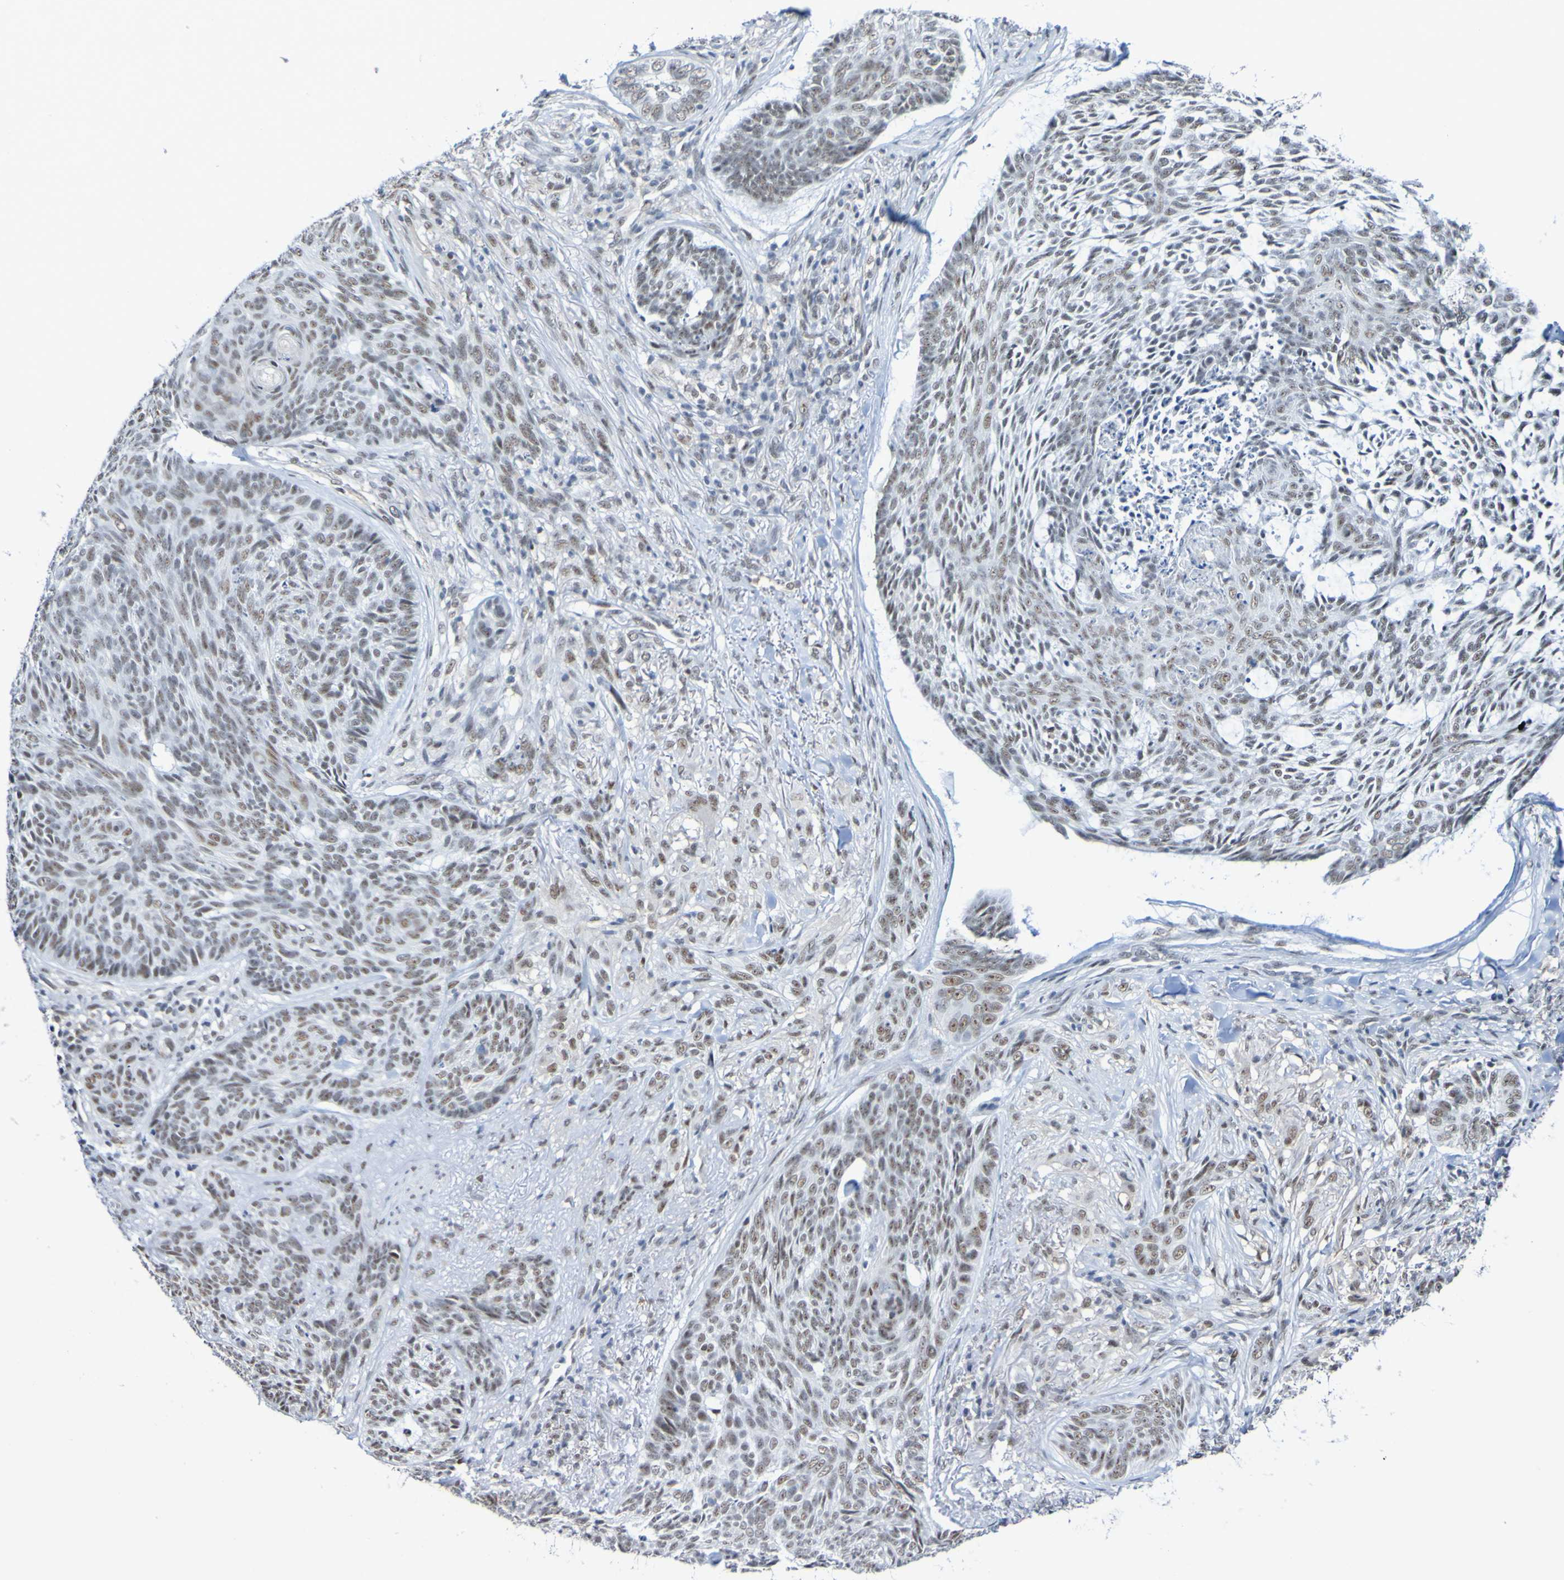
{"staining": {"intensity": "weak", "quantity": "25%-75%", "location": "nuclear"}, "tissue": "skin cancer", "cell_type": "Tumor cells", "image_type": "cancer", "snomed": [{"axis": "morphology", "description": "Basal cell carcinoma"}, {"axis": "topography", "description": "Skin"}], "caption": "Protein staining reveals weak nuclear positivity in about 25%-75% of tumor cells in basal cell carcinoma (skin). (DAB (3,3'-diaminobenzidine) IHC with brightfield microscopy, high magnification).", "gene": "CDC5L", "patient": {"sex": "male", "age": 43}}